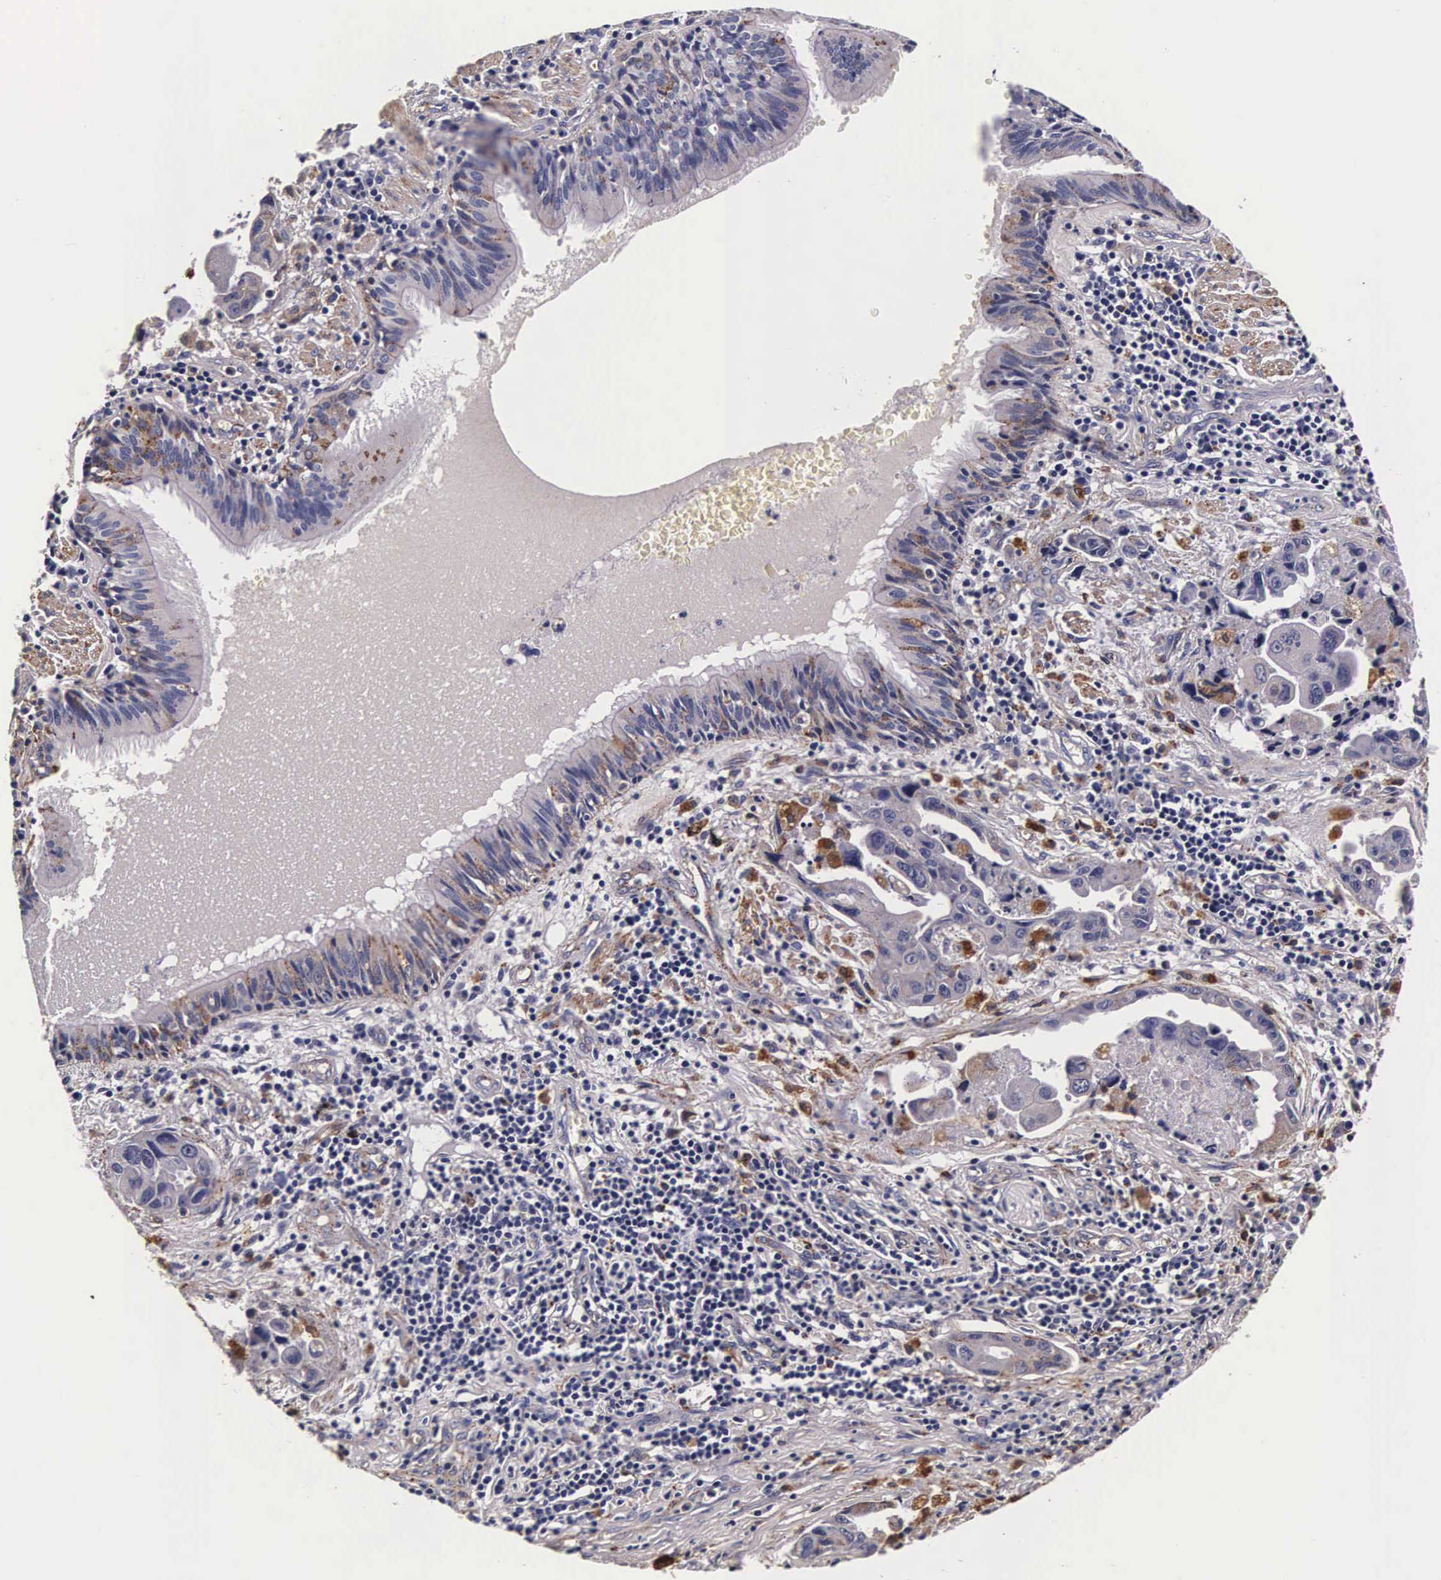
{"staining": {"intensity": "moderate", "quantity": "<25%", "location": "cytoplasmic/membranous"}, "tissue": "lung cancer", "cell_type": "Tumor cells", "image_type": "cancer", "snomed": [{"axis": "morphology", "description": "Adenocarcinoma, NOS"}, {"axis": "topography", "description": "Lung"}], "caption": "There is low levels of moderate cytoplasmic/membranous expression in tumor cells of lung cancer, as demonstrated by immunohistochemical staining (brown color).", "gene": "CTSB", "patient": {"sex": "male", "age": 64}}